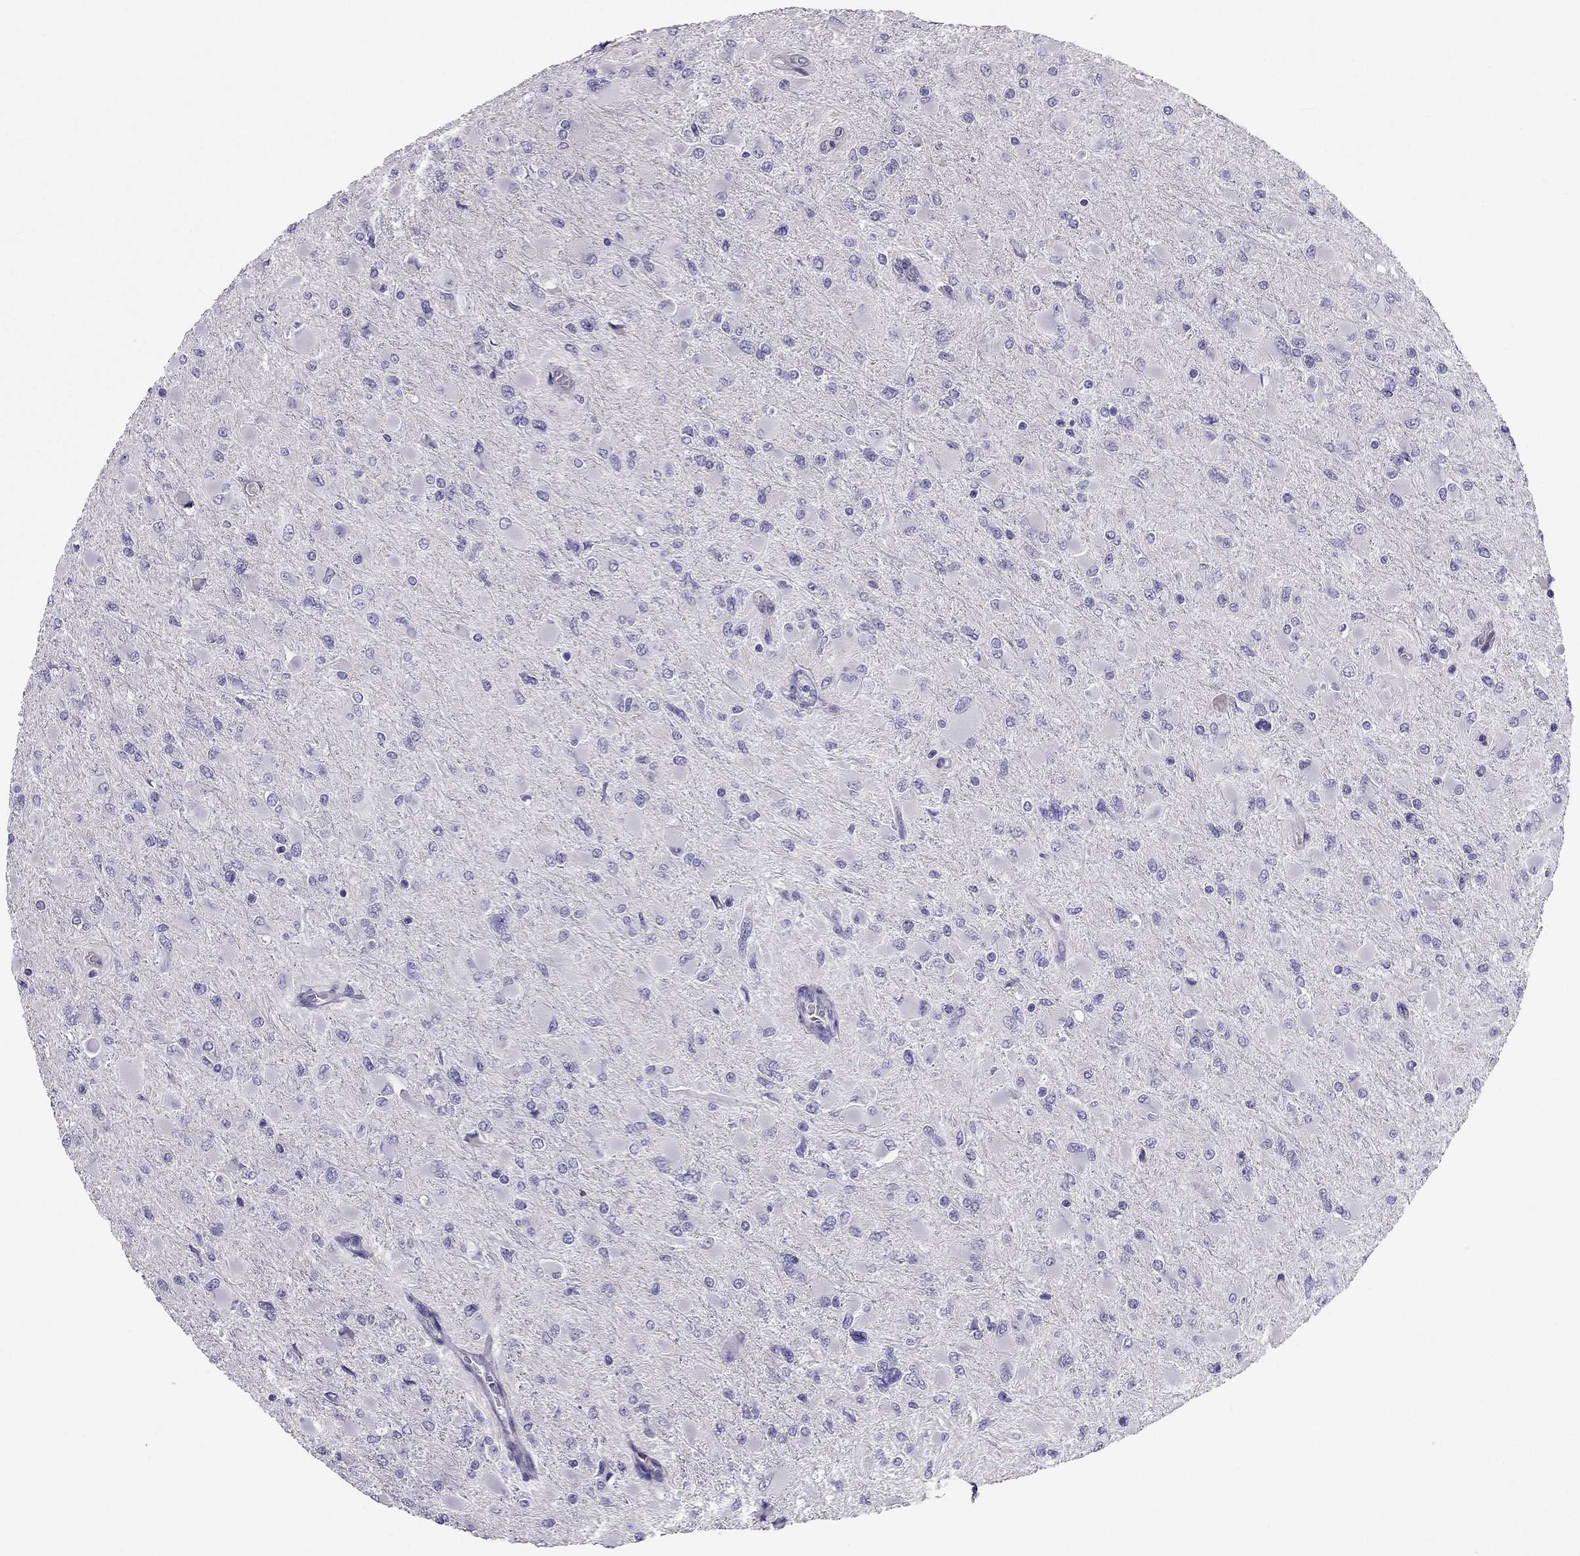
{"staining": {"intensity": "negative", "quantity": "none", "location": "none"}, "tissue": "glioma", "cell_type": "Tumor cells", "image_type": "cancer", "snomed": [{"axis": "morphology", "description": "Glioma, malignant, High grade"}, {"axis": "topography", "description": "Cerebral cortex"}], "caption": "Immunohistochemistry of human malignant glioma (high-grade) exhibits no positivity in tumor cells. The staining was performed using DAB to visualize the protein expression in brown, while the nuclei were stained in blue with hematoxylin (Magnification: 20x).", "gene": "PDE6A", "patient": {"sex": "female", "age": 36}}